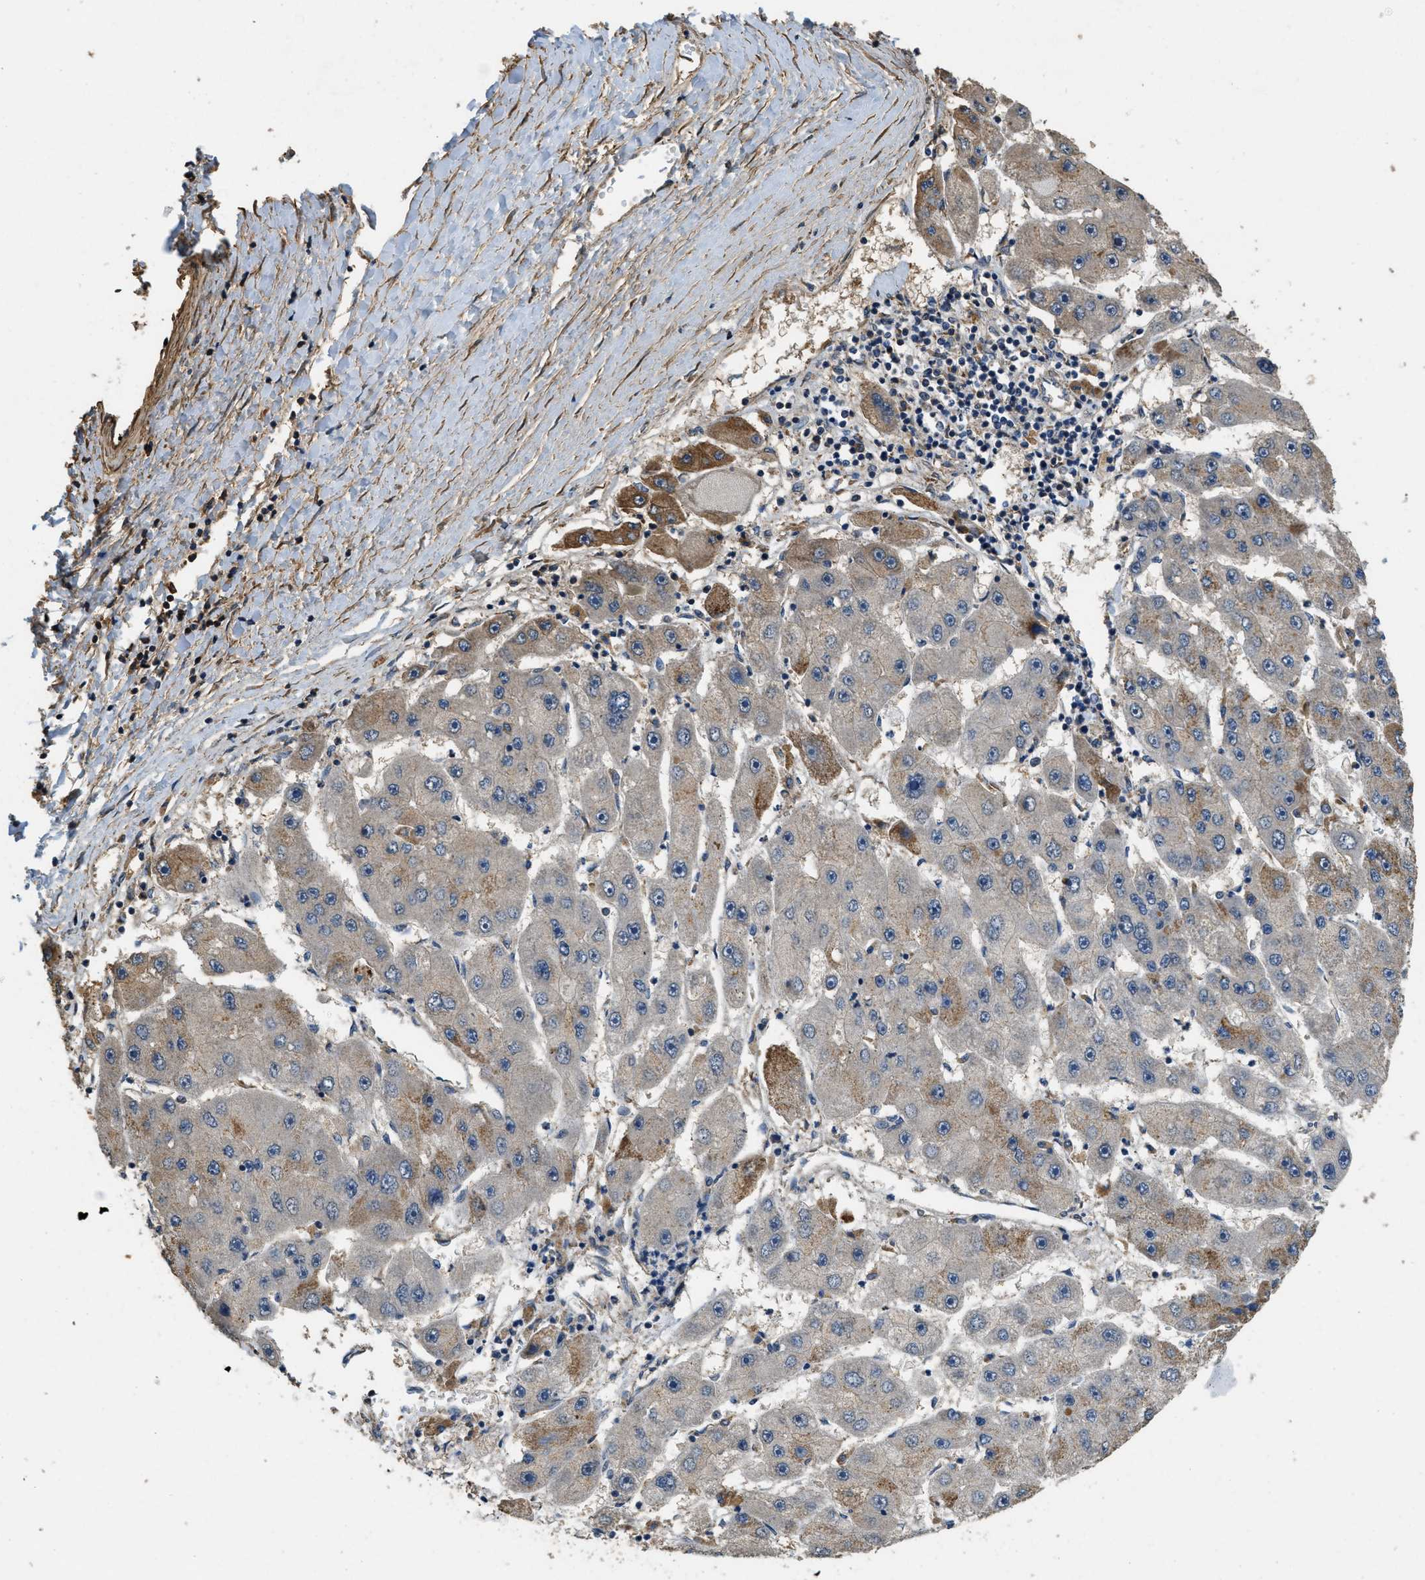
{"staining": {"intensity": "moderate", "quantity": "25%-75%", "location": "cytoplasmic/membranous"}, "tissue": "liver cancer", "cell_type": "Tumor cells", "image_type": "cancer", "snomed": [{"axis": "morphology", "description": "Carcinoma, Hepatocellular, NOS"}, {"axis": "topography", "description": "Liver"}], "caption": "Hepatocellular carcinoma (liver) tissue exhibits moderate cytoplasmic/membranous staining in about 25%-75% of tumor cells", "gene": "THBS2", "patient": {"sex": "female", "age": 61}}